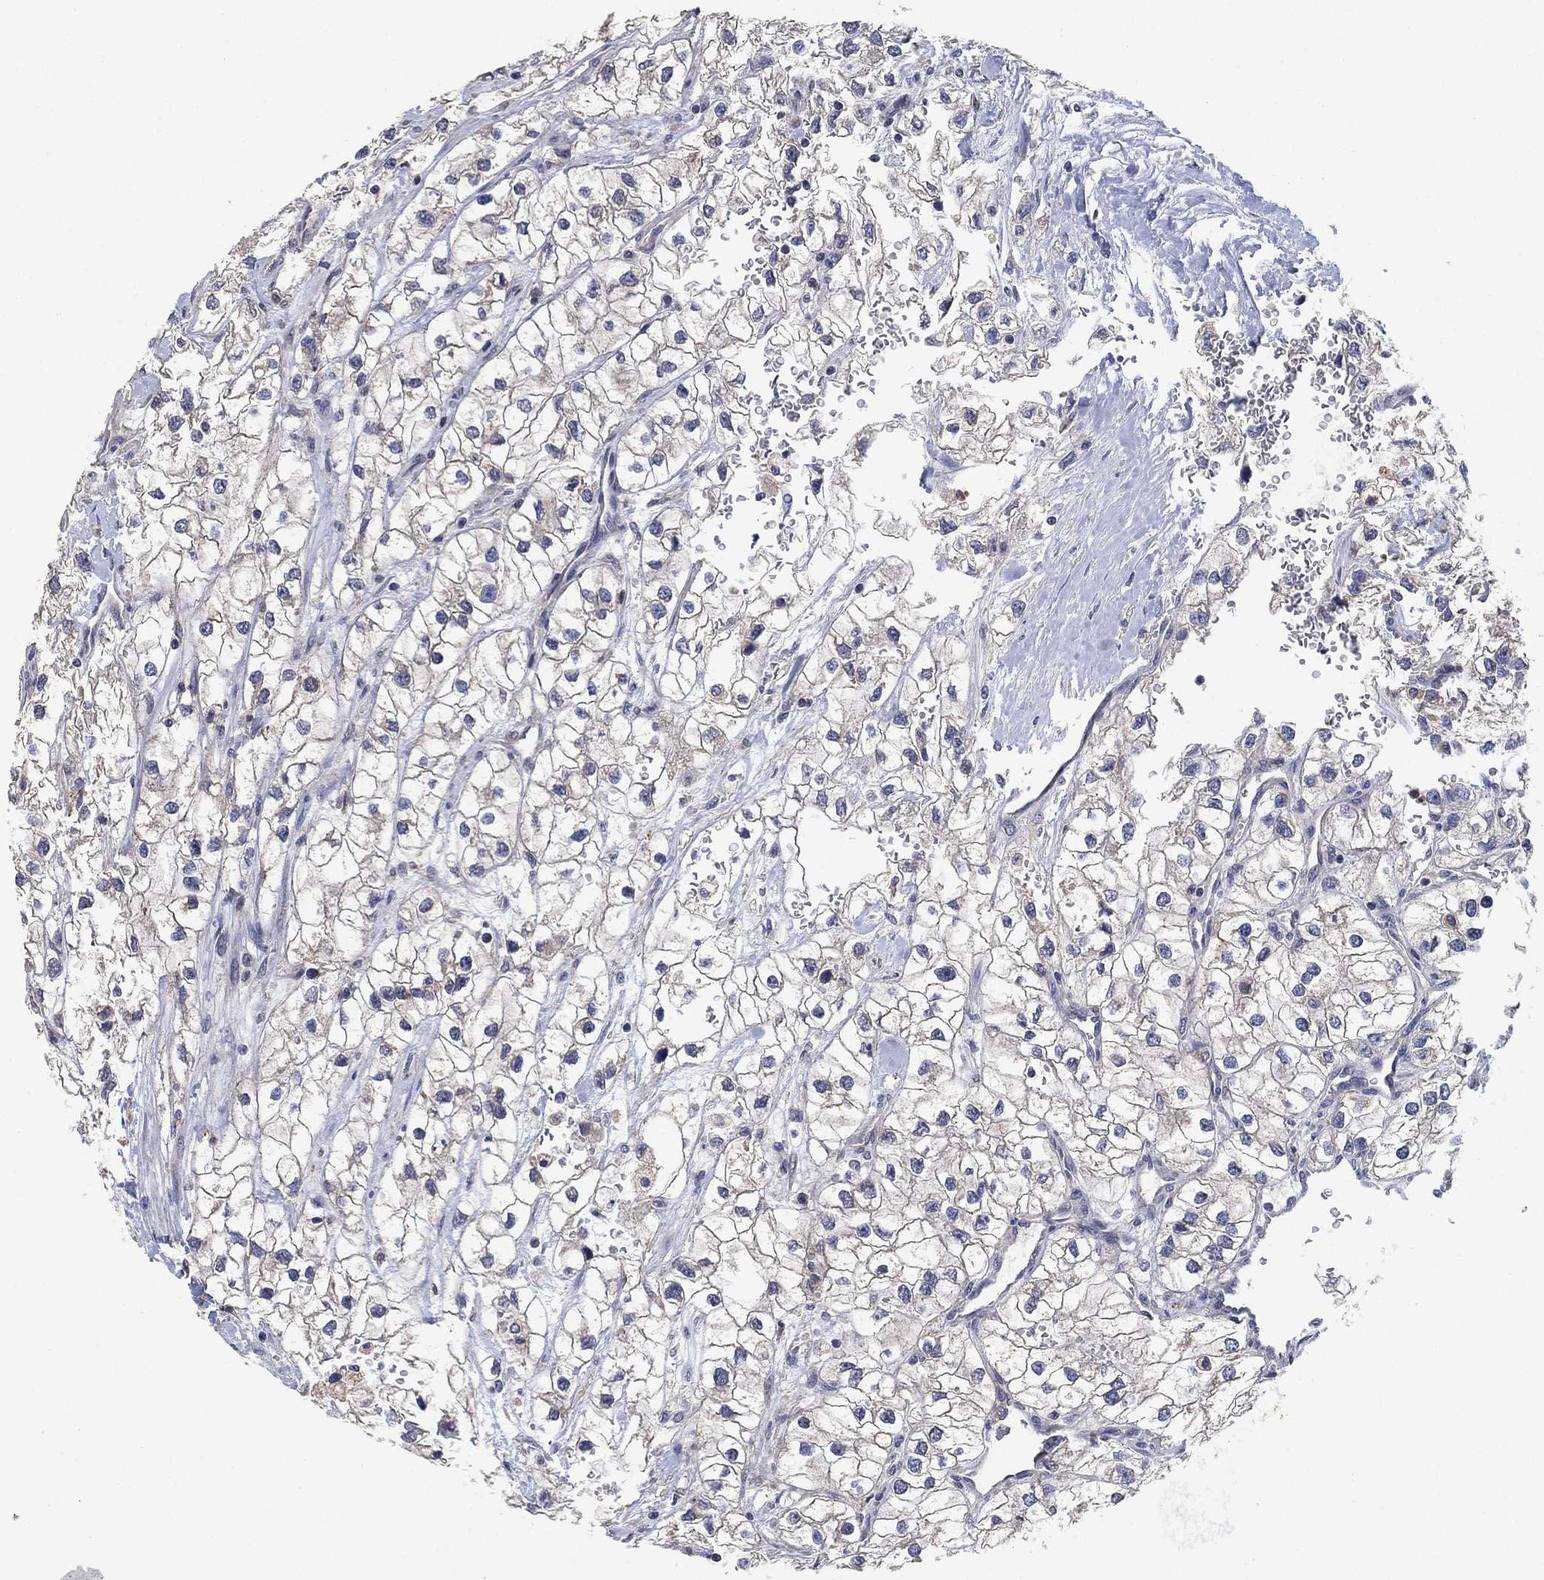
{"staining": {"intensity": "negative", "quantity": "none", "location": "none"}, "tissue": "renal cancer", "cell_type": "Tumor cells", "image_type": "cancer", "snomed": [{"axis": "morphology", "description": "Adenocarcinoma, NOS"}, {"axis": "topography", "description": "Kidney"}], "caption": "High magnification brightfield microscopy of renal cancer stained with DAB (3,3'-diaminobenzidine) (brown) and counterstained with hematoxylin (blue): tumor cells show no significant expression. The staining is performed using DAB brown chromogen with nuclei counter-stained in using hematoxylin.", "gene": "MCUR1", "patient": {"sex": "male", "age": 59}}